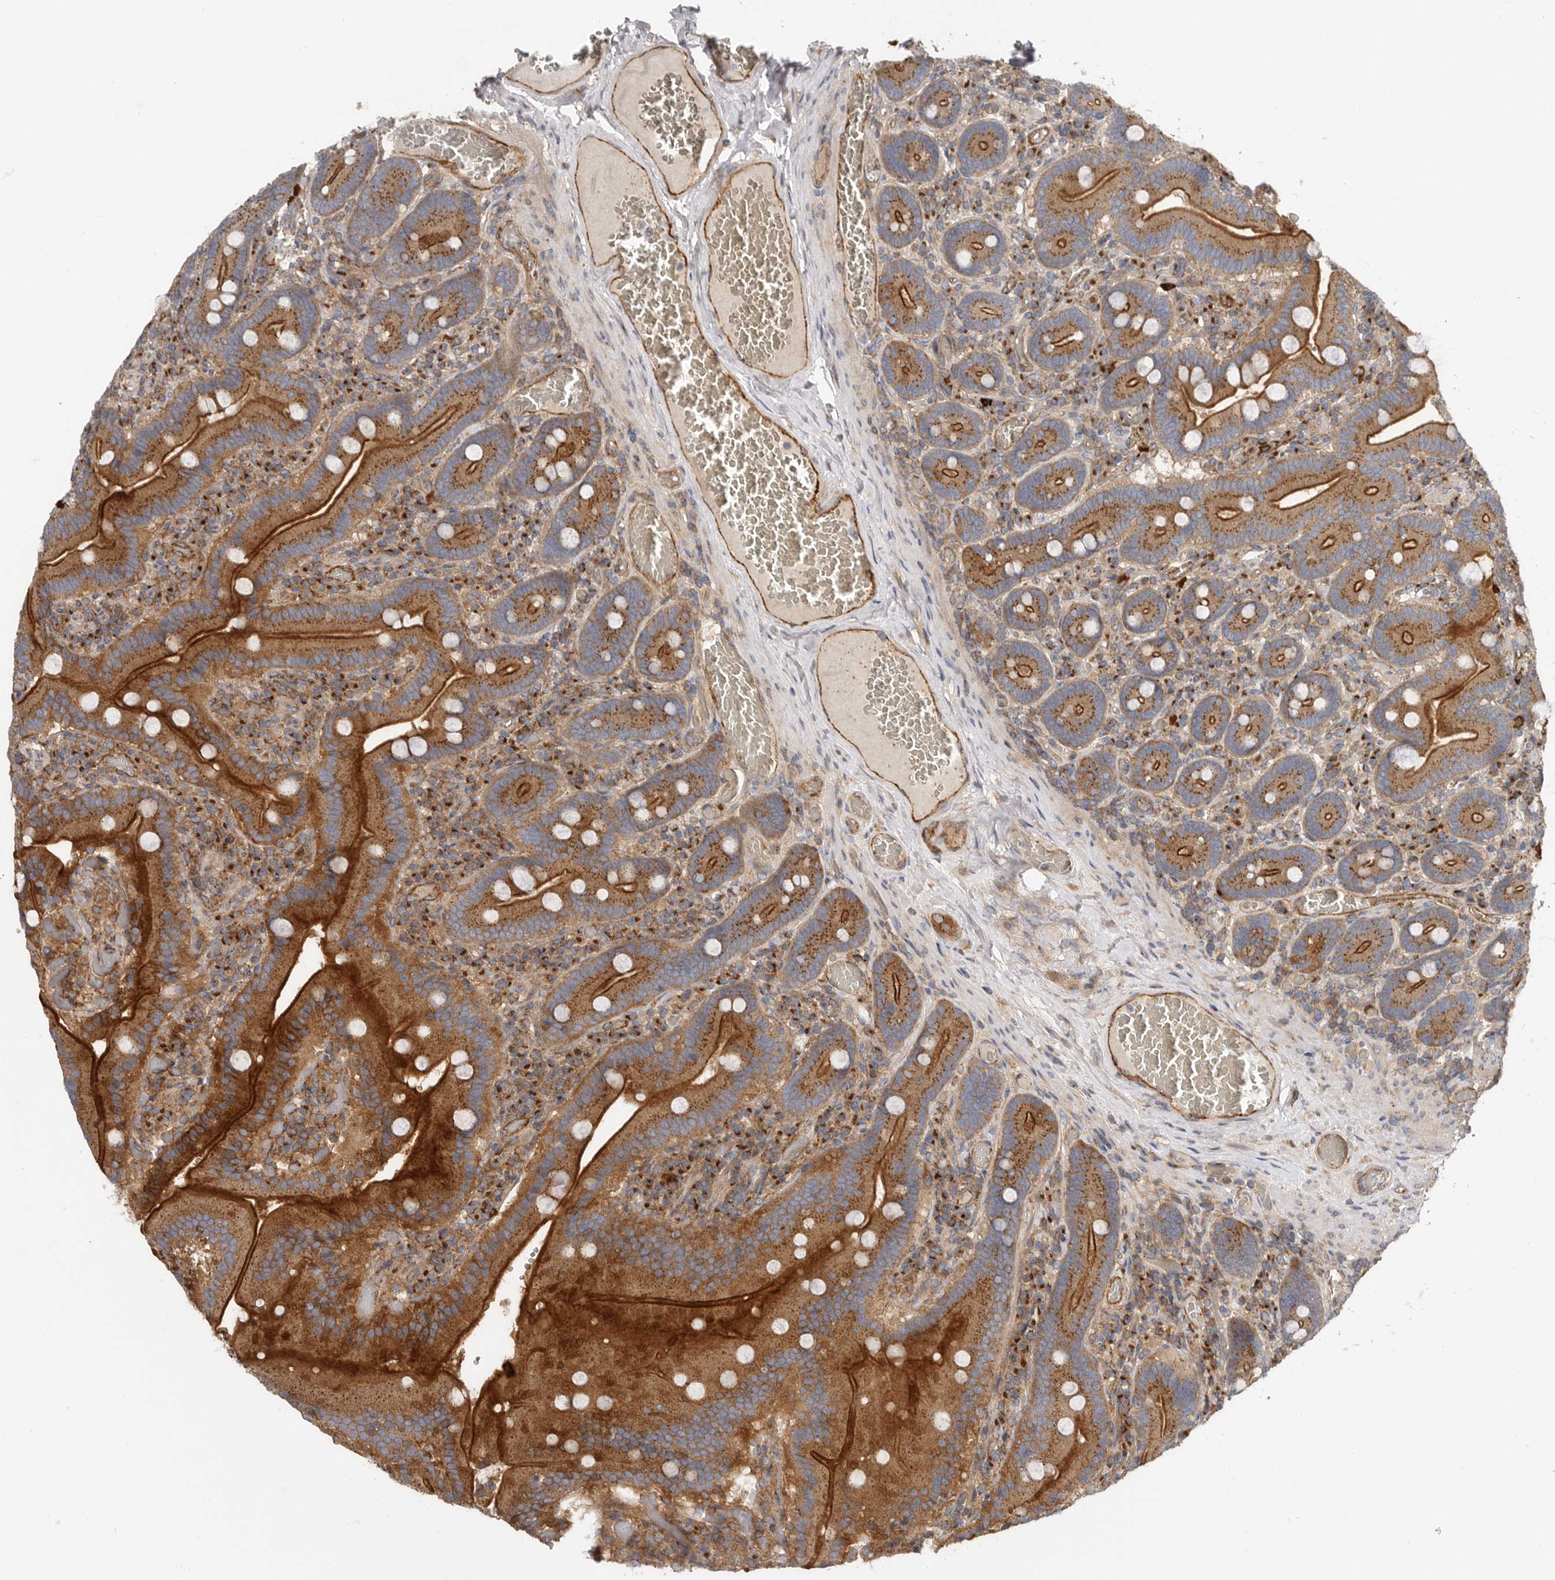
{"staining": {"intensity": "strong", "quantity": ">75%", "location": "cytoplasmic/membranous"}, "tissue": "duodenum", "cell_type": "Glandular cells", "image_type": "normal", "snomed": [{"axis": "morphology", "description": "Normal tissue, NOS"}, {"axis": "topography", "description": "Duodenum"}], "caption": "Unremarkable duodenum demonstrates strong cytoplasmic/membranous positivity in about >75% of glandular cells, visualized by immunohistochemistry. Nuclei are stained in blue.", "gene": "LUZP1", "patient": {"sex": "female", "age": 62}}